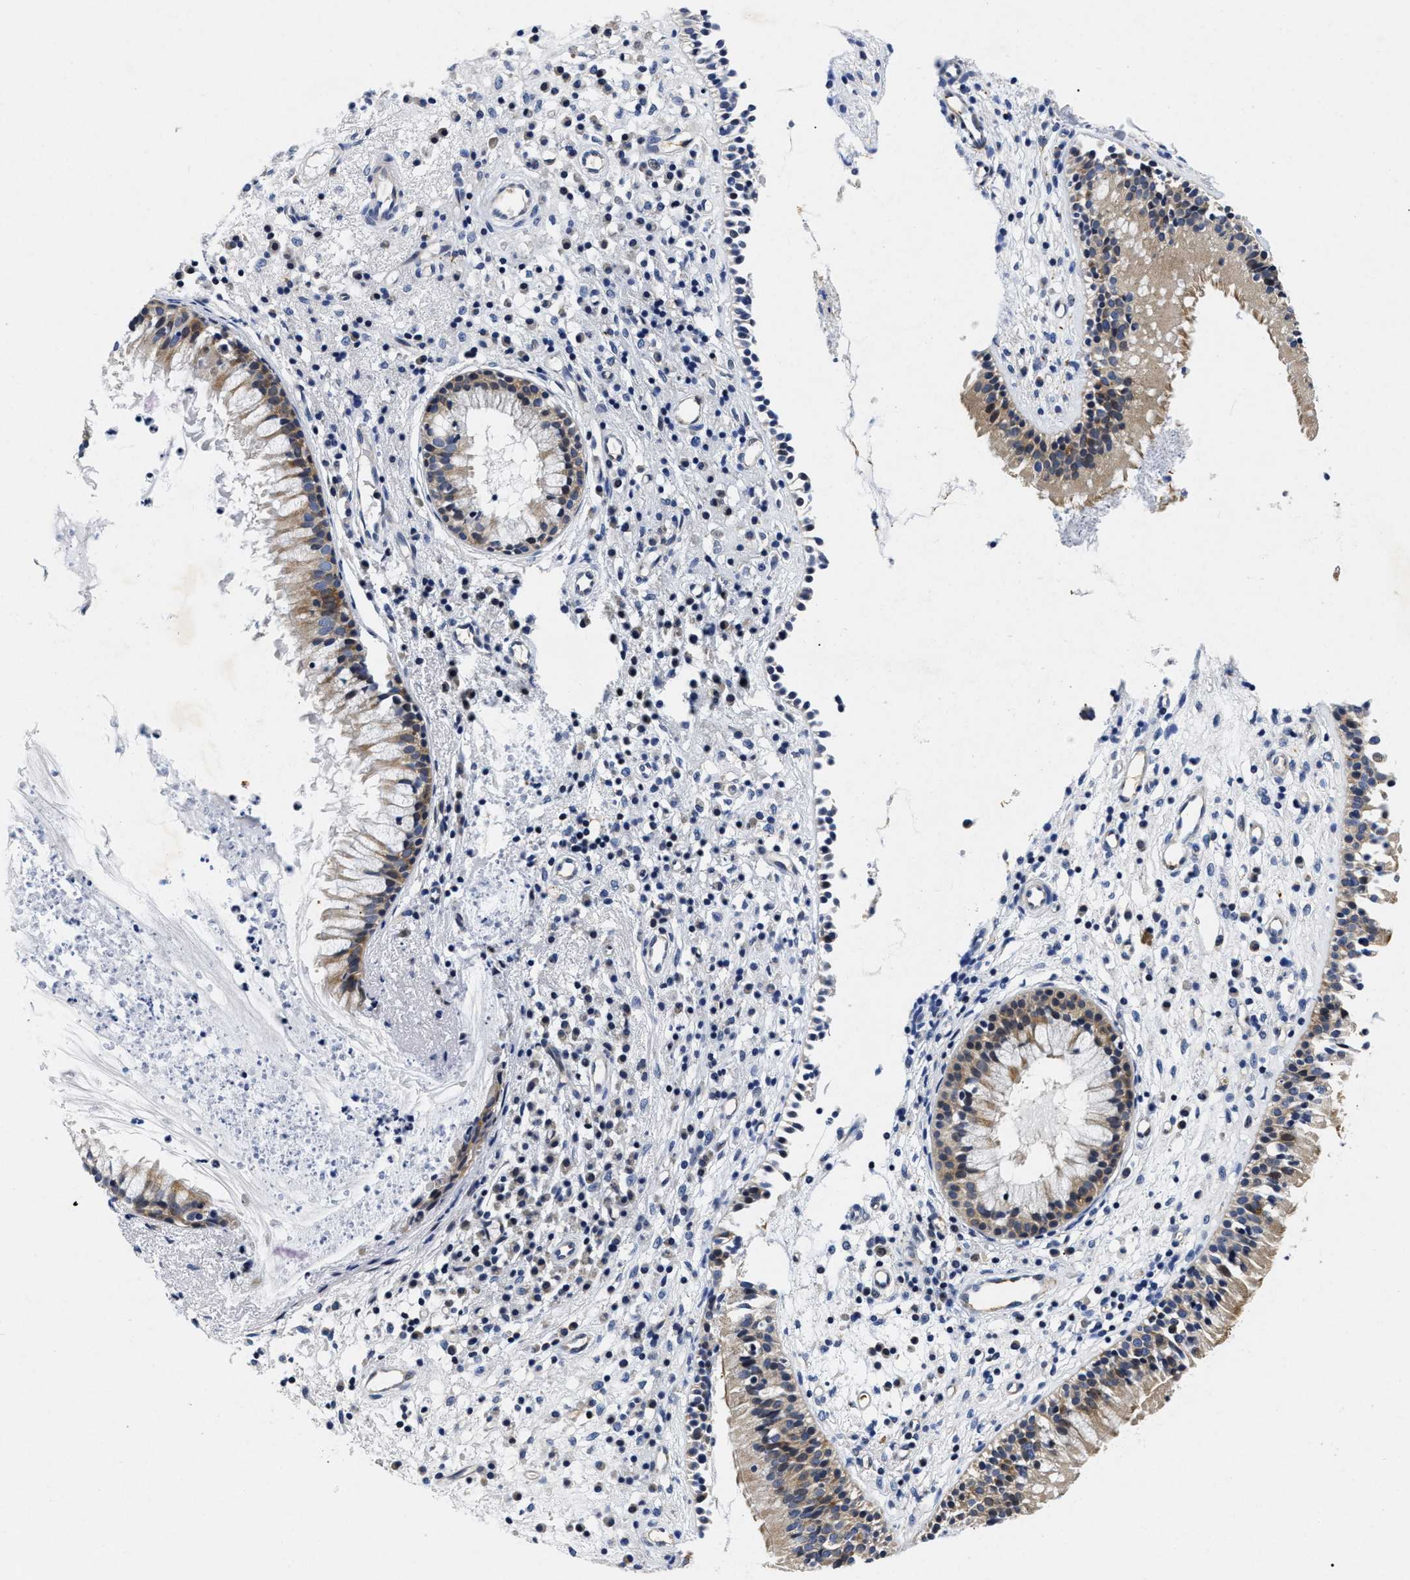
{"staining": {"intensity": "moderate", "quantity": ">75%", "location": "cytoplasmic/membranous"}, "tissue": "nasopharynx", "cell_type": "Respiratory epithelial cells", "image_type": "normal", "snomed": [{"axis": "morphology", "description": "Normal tissue, NOS"}, {"axis": "topography", "description": "Nasopharynx"}], "caption": "Unremarkable nasopharynx shows moderate cytoplasmic/membranous expression in approximately >75% of respiratory epithelial cells, visualized by immunohistochemistry. The protein is stained brown, and the nuclei are stained in blue (DAB (3,3'-diaminobenzidine) IHC with brightfield microscopy, high magnification).", "gene": "LAD1", "patient": {"sex": "male", "age": 21}}